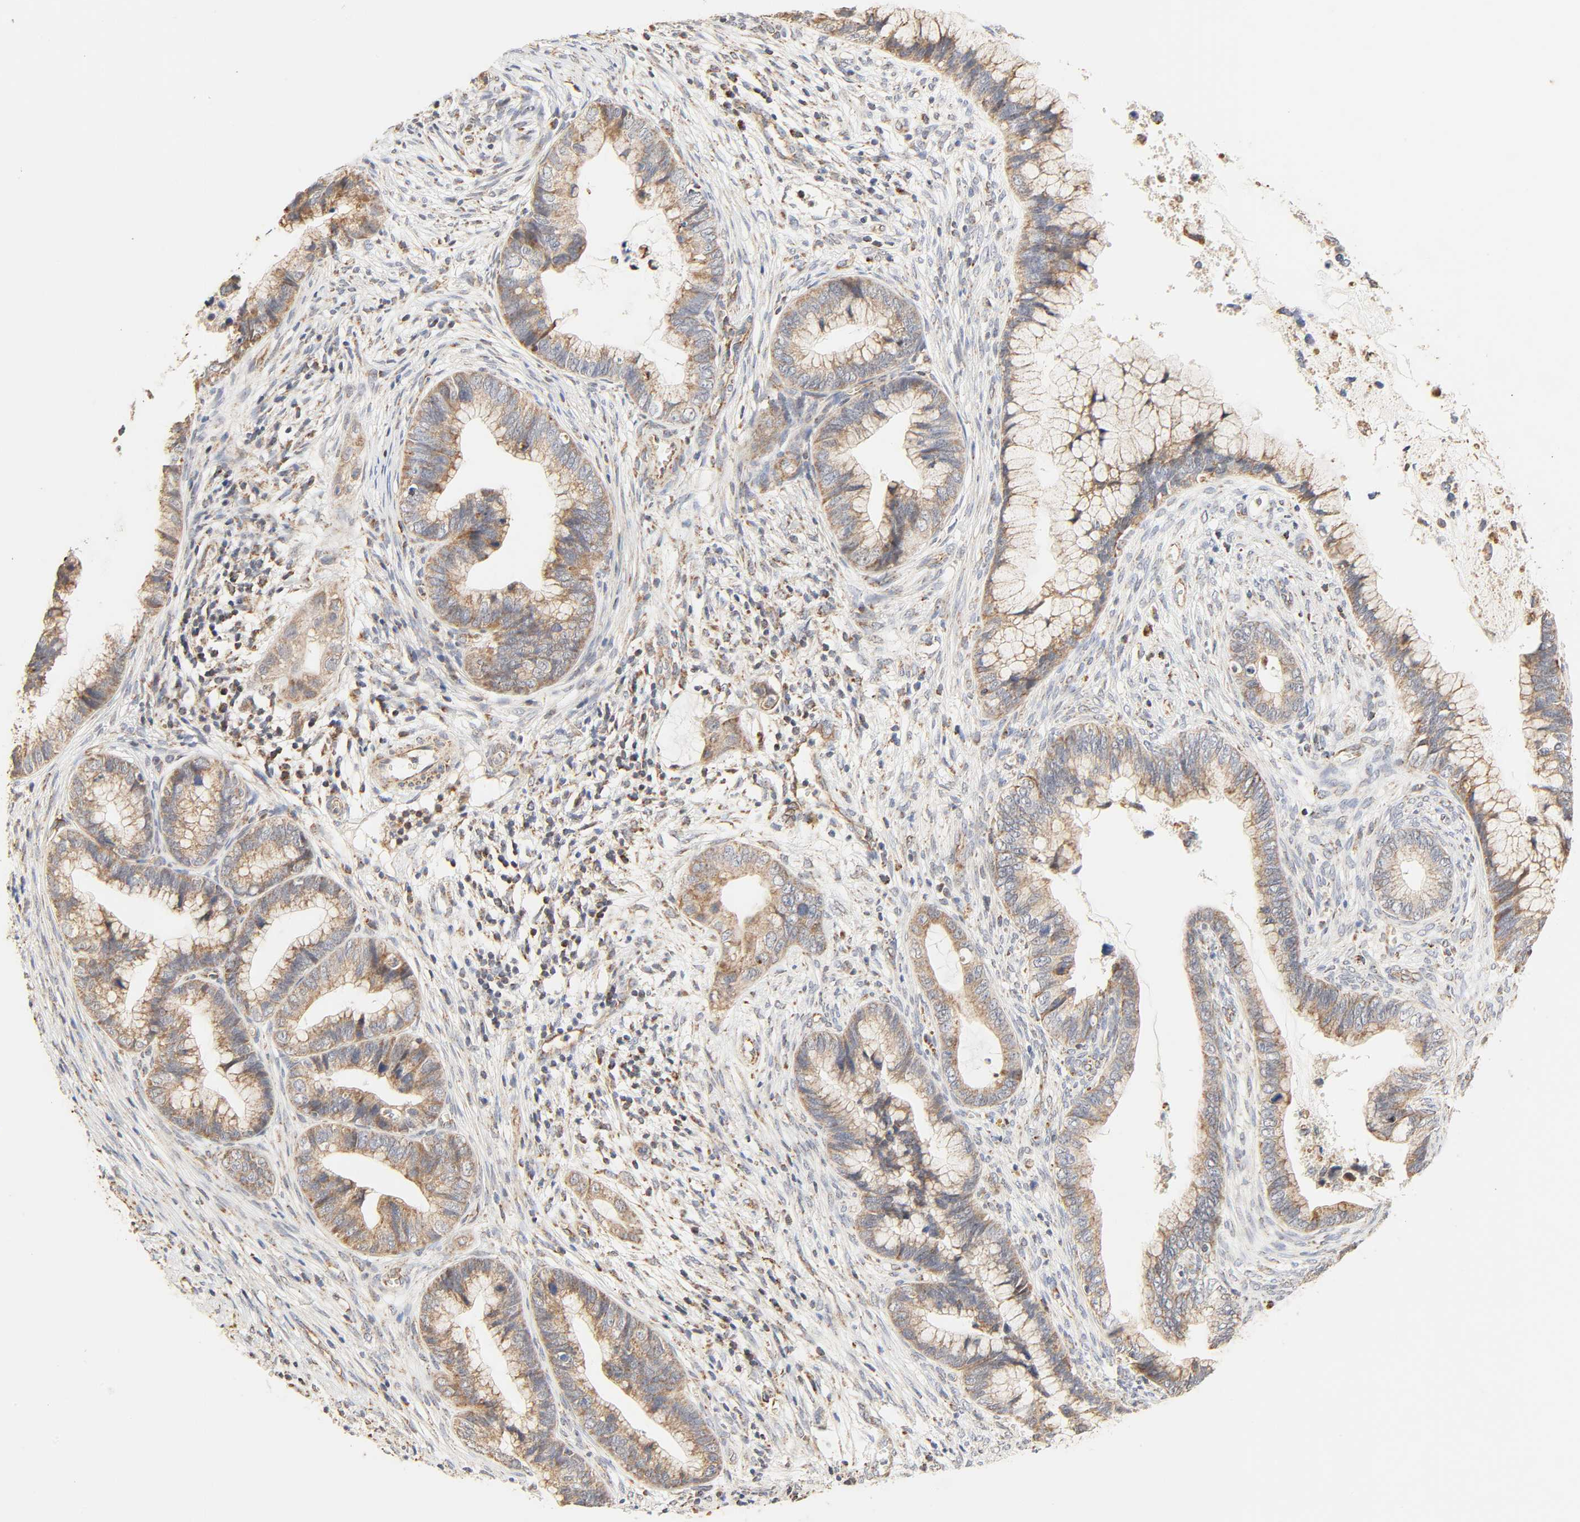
{"staining": {"intensity": "moderate", "quantity": ">75%", "location": "cytoplasmic/membranous"}, "tissue": "cervical cancer", "cell_type": "Tumor cells", "image_type": "cancer", "snomed": [{"axis": "morphology", "description": "Adenocarcinoma, NOS"}, {"axis": "topography", "description": "Cervix"}], "caption": "Immunohistochemical staining of cervical cancer displays moderate cytoplasmic/membranous protein positivity in about >75% of tumor cells. (DAB (3,3'-diaminobenzidine) IHC with brightfield microscopy, high magnification).", "gene": "ZMAT5", "patient": {"sex": "female", "age": 44}}